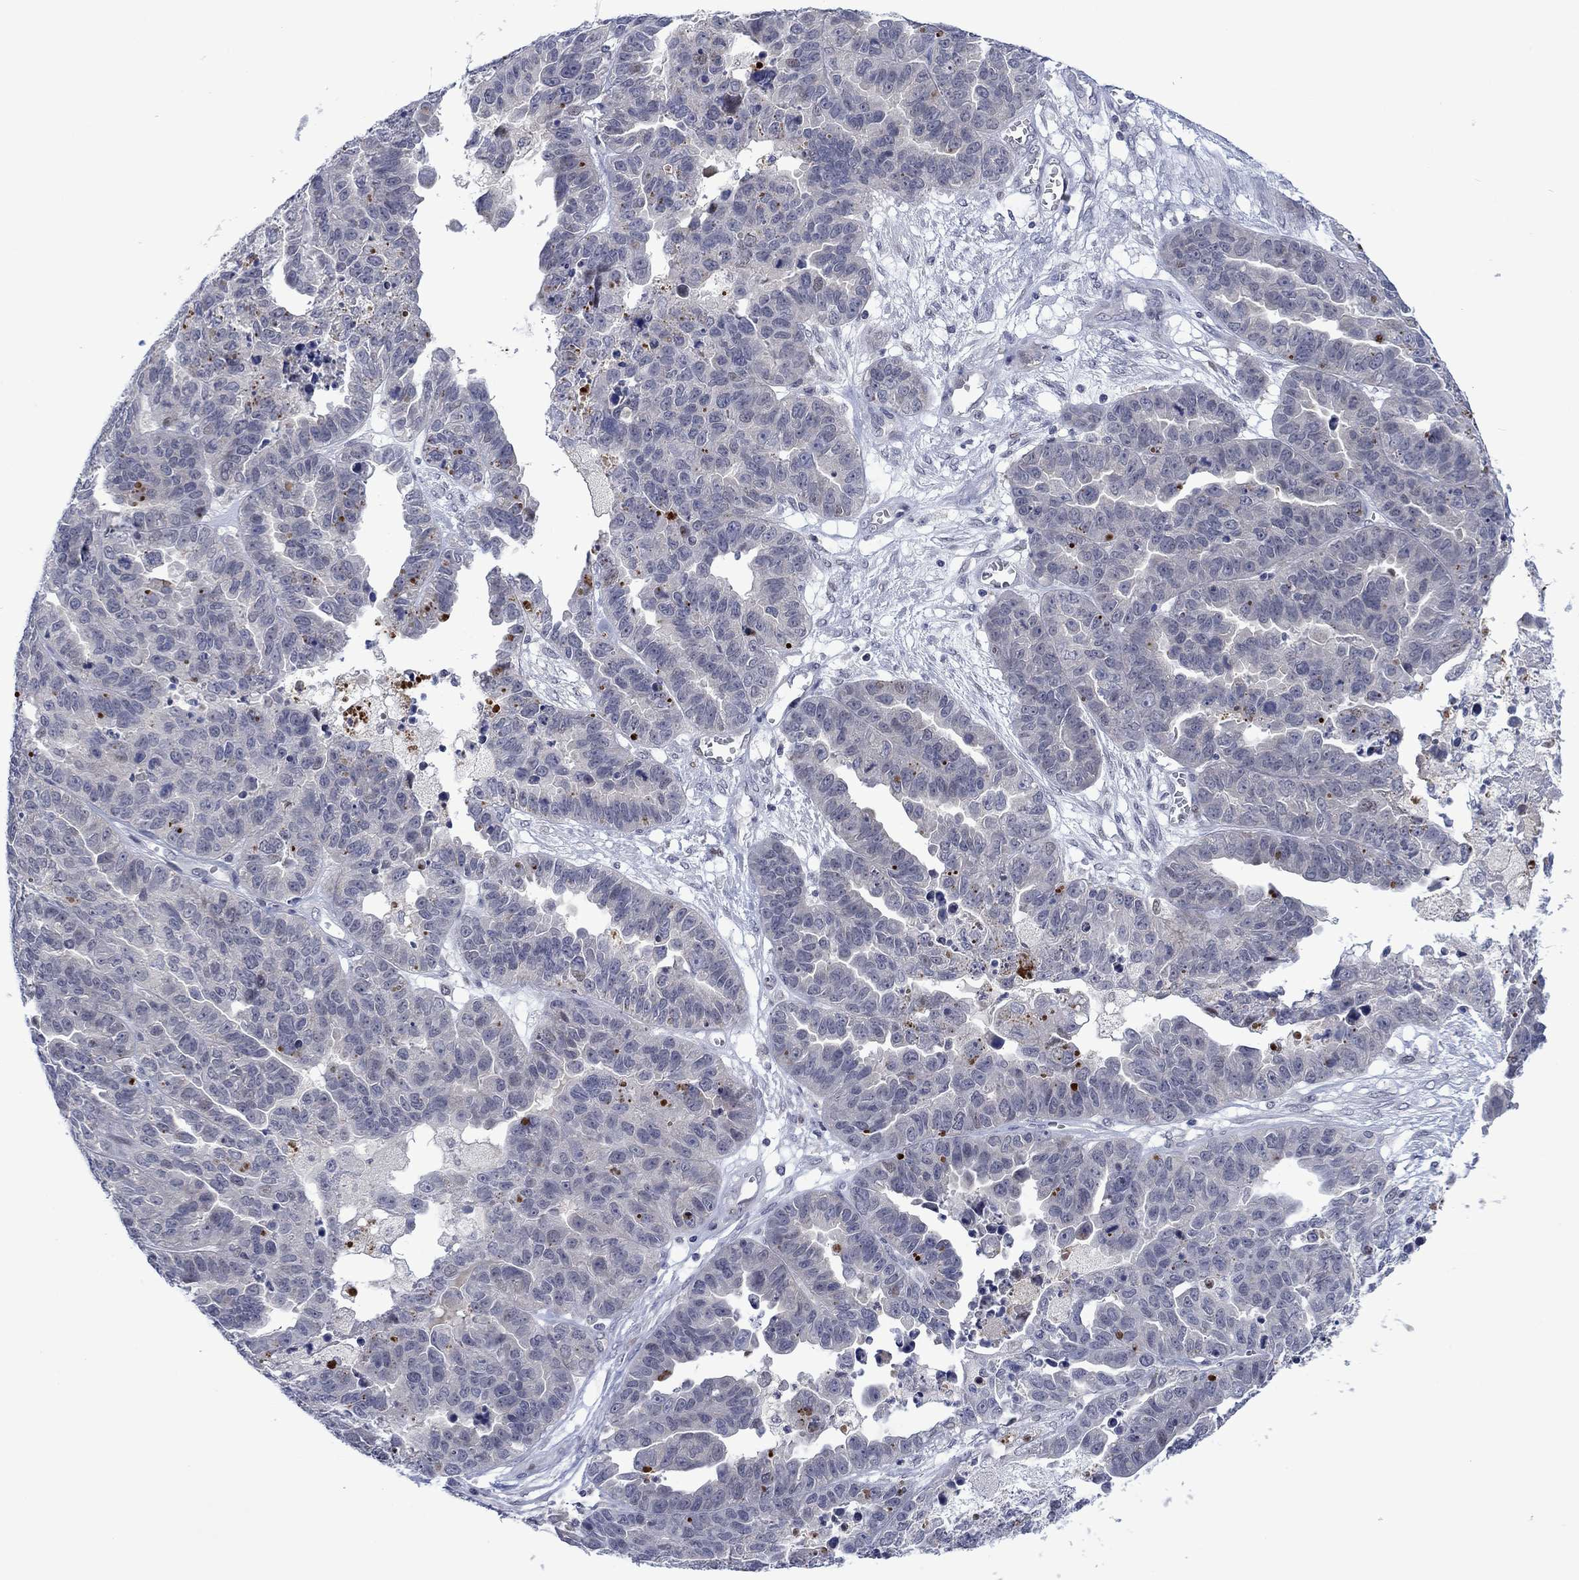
{"staining": {"intensity": "negative", "quantity": "none", "location": "none"}, "tissue": "ovarian cancer", "cell_type": "Tumor cells", "image_type": "cancer", "snomed": [{"axis": "morphology", "description": "Cystadenocarcinoma, serous, NOS"}, {"axis": "topography", "description": "Ovary"}], "caption": "There is no significant positivity in tumor cells of ovarian cancer.", "gene": "AGL", "patient": {"sex": "female", "age": 87}}